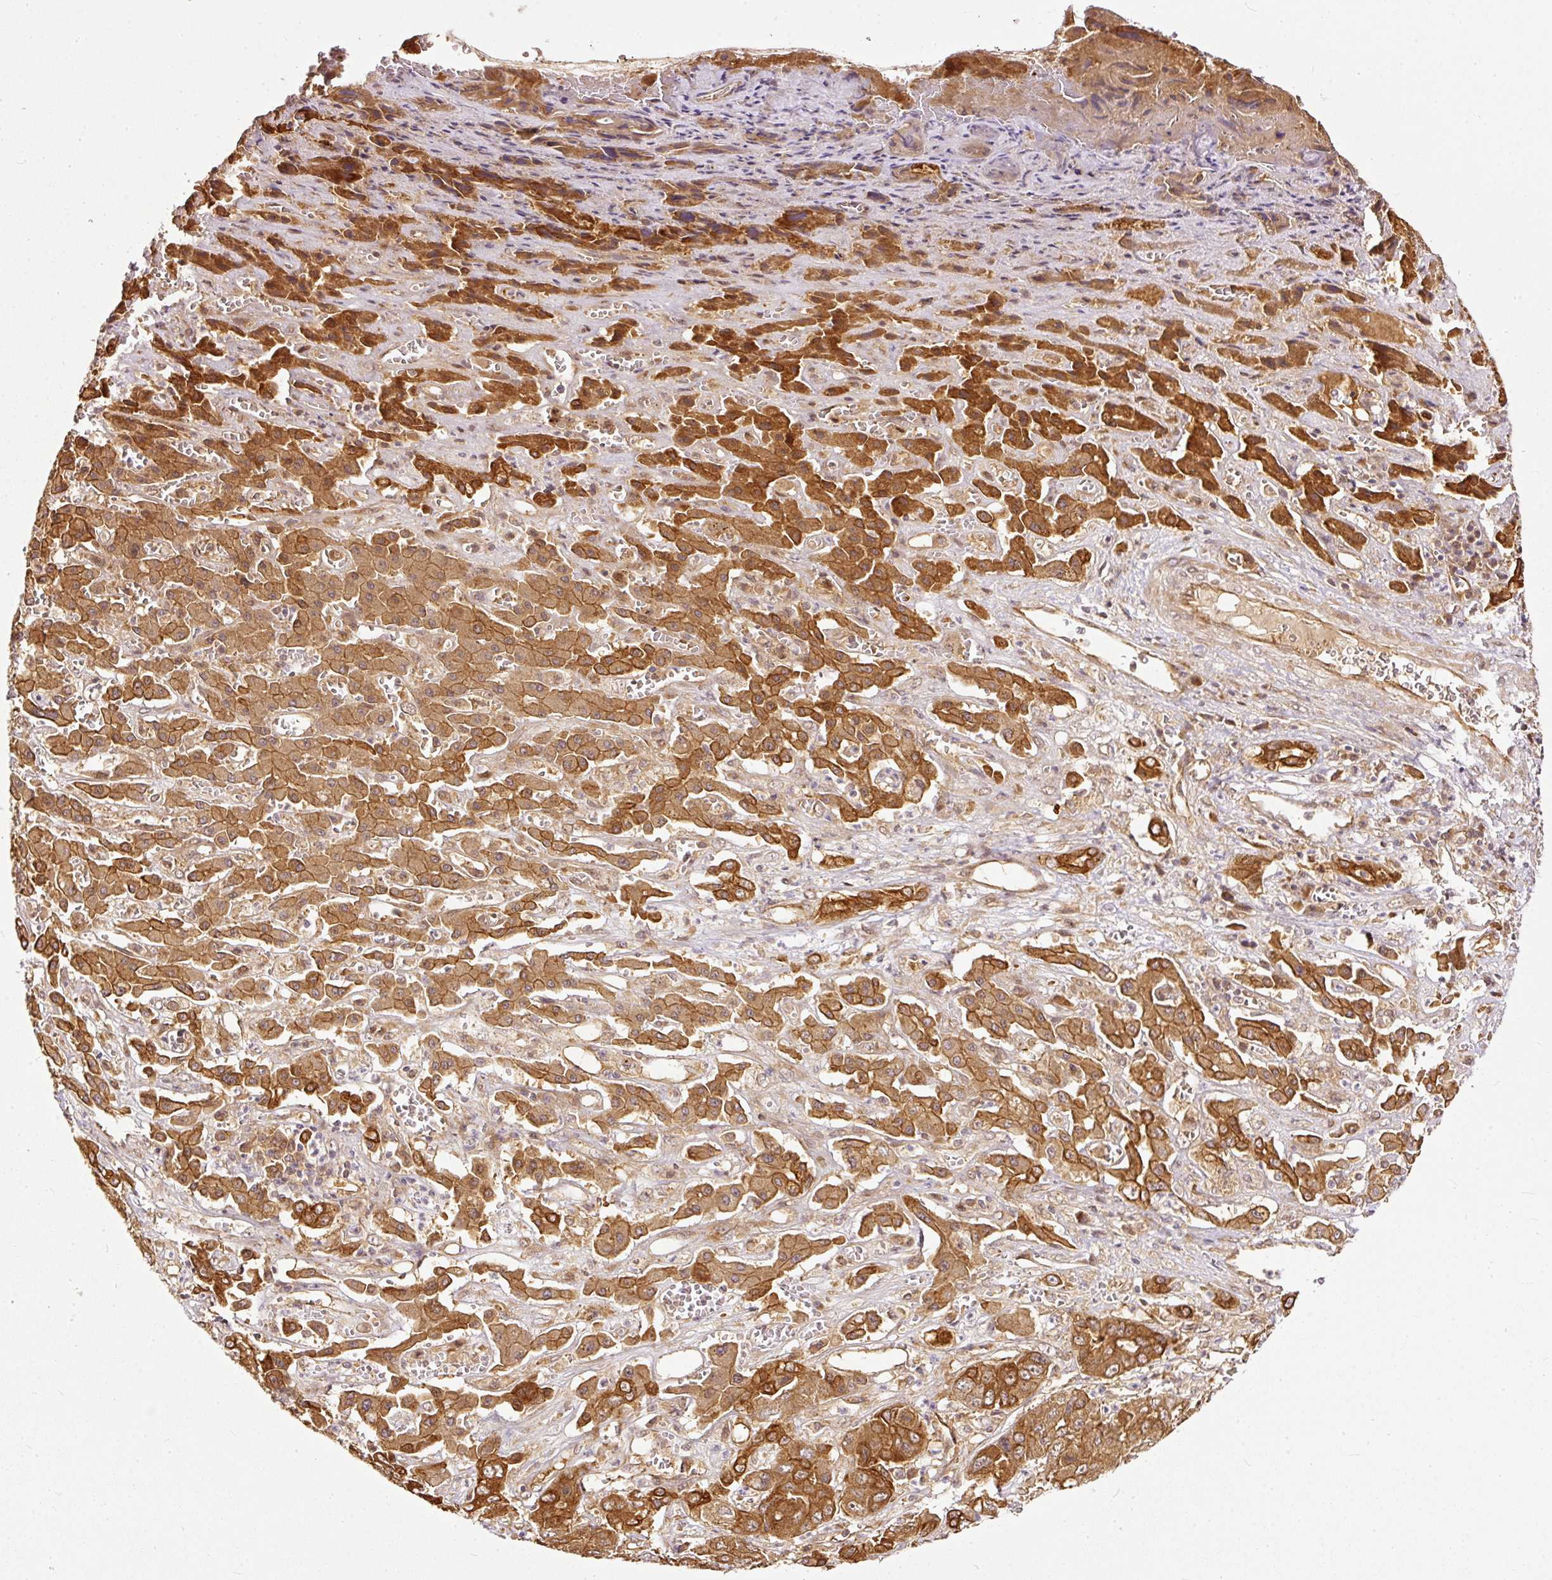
{"staining": {"intensity": "strong", "quantity": ">75%", "location": "cytoplasmic/membranous"}, "tissue": "liver cancer", "cell_type": "Tumor cells", "image_type": "cancer", "snomed": [{"axis": "morphology", "description": "Cholangiocarcinoma"}, {"axis": "topography", "description": "Liver"}], "caption": "Tumor cells exhibit strong cytoplasmic/membranous staining in approximately >75% of cells in liver cholangiocarcinoma.", "gene": "MIF4GD", "patient": {"sex": "male", "age": 67}}